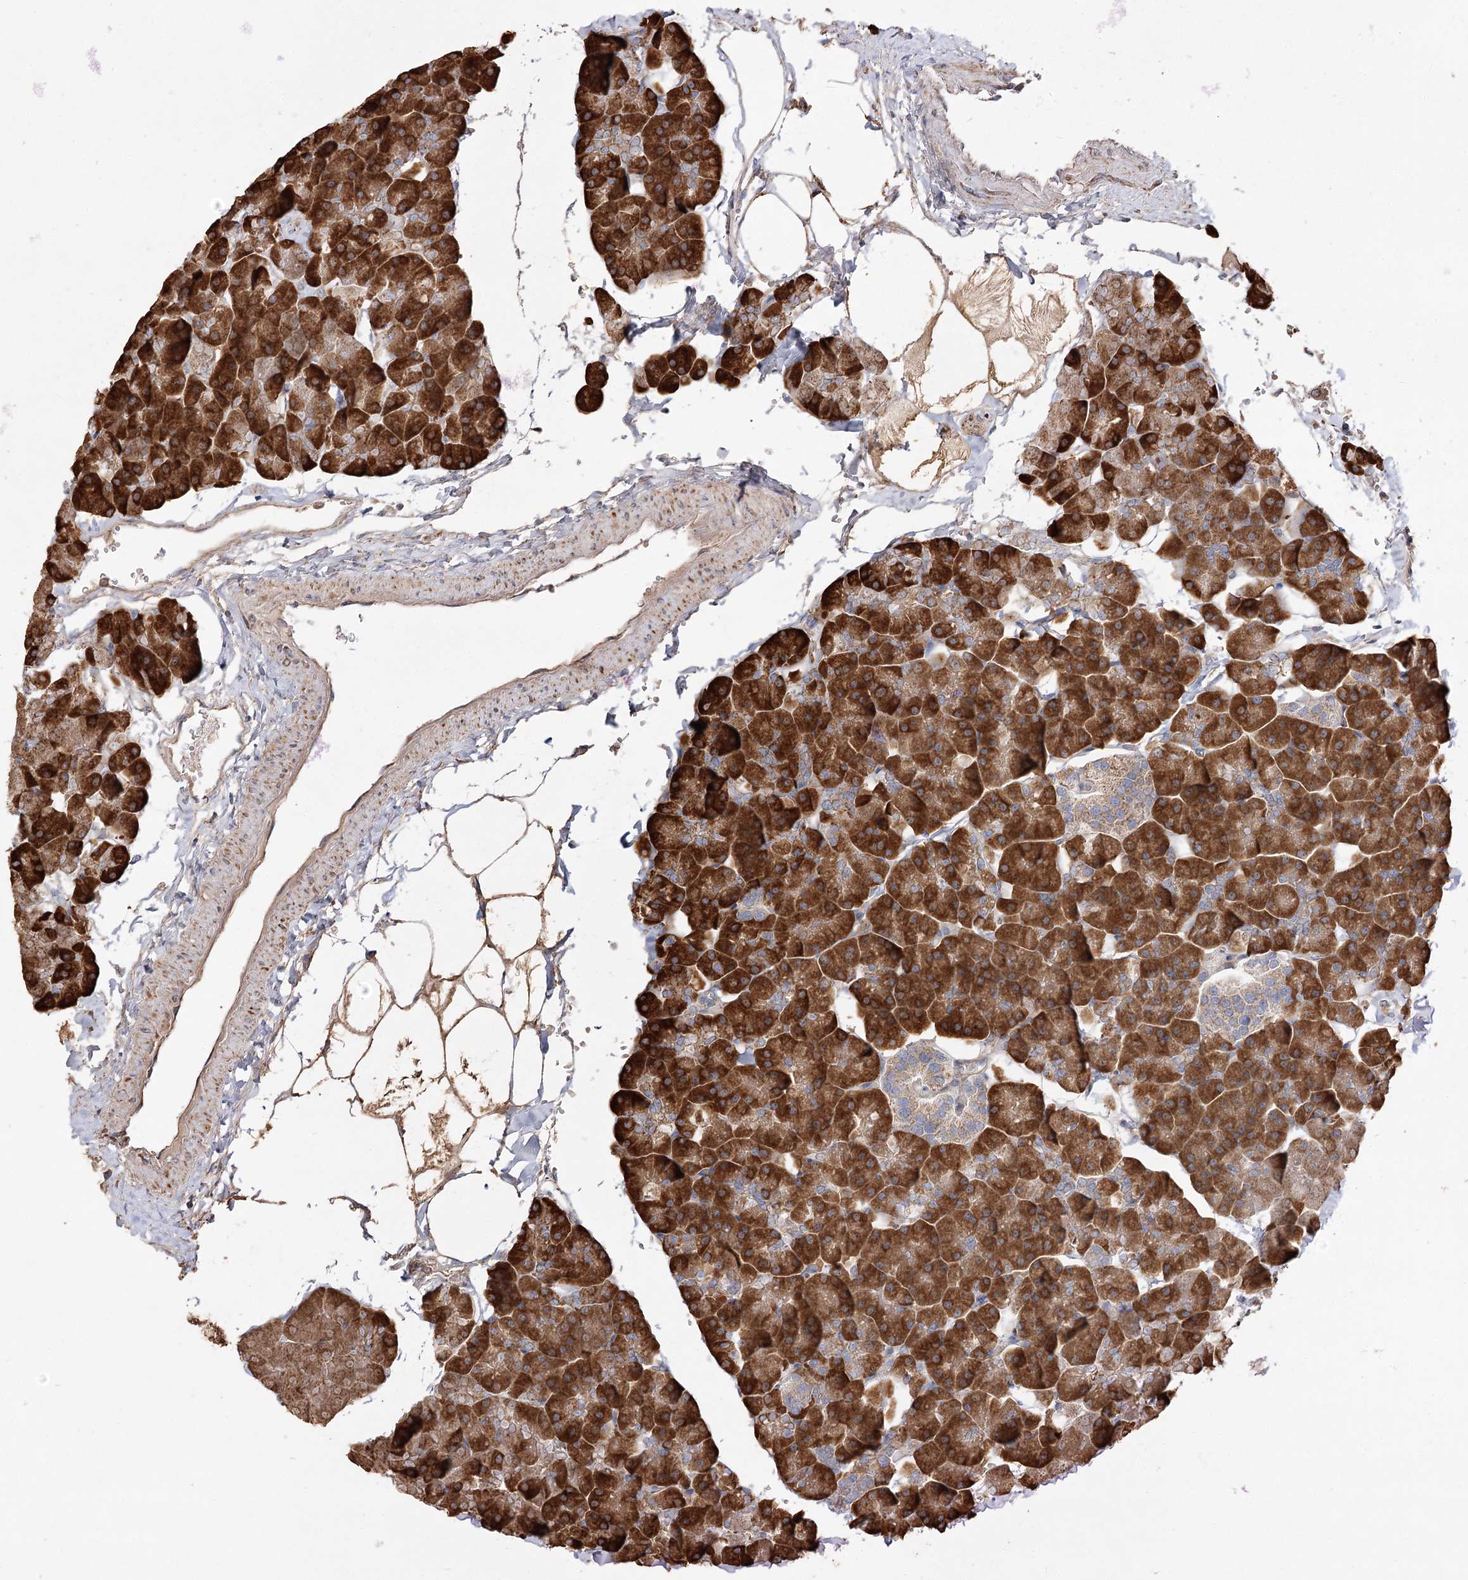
{"staining": {"intensity": "strong", "quantity": ">75%", "location": "cytoplasmic/membranous"}, "tissue": "pancreas", "cell_type": "Exocrine glandular cells", "image_type": "normal", "snomed": [{"axis": "morphology", "description": "Normal tissue, NOS"}, {"axis": "topography", "description": "Pancreas"}], "caption": "Brown immunohistochemical staining in unremarkable pancreas shows strong cytoplasmic/membranous staining in approximately >75% of exocrine glandular cells.", "gene": "ZFYVE16", "patient": {"sex": "male", "age": 35}}